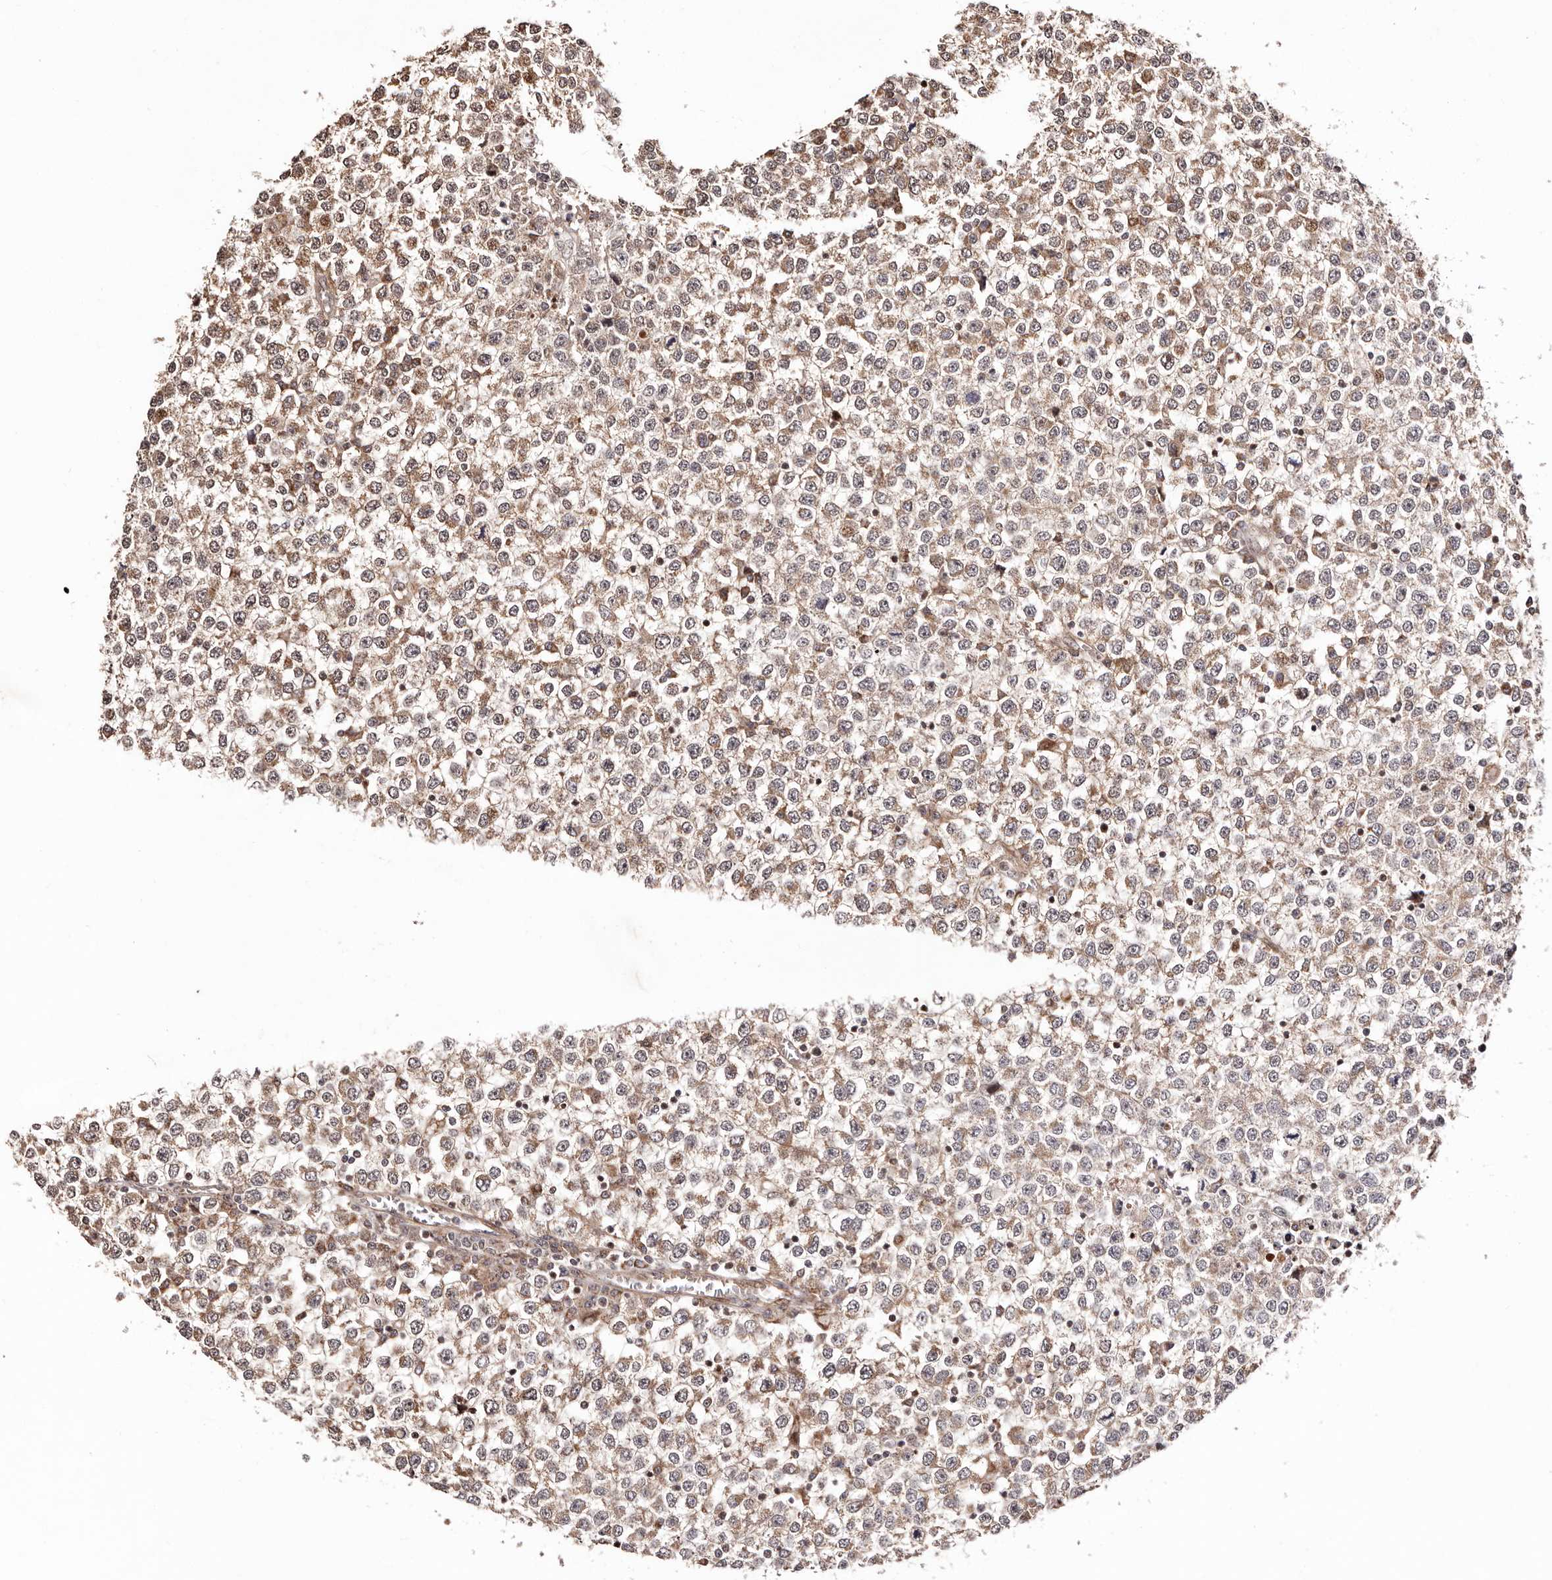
{"staining": {"intensity": "weak", "quantity": ">75%", "location": "cytoplasmic/membranous"}, "tissue": "testis cancer", "cell_type": "Tumor cells", "image_type": "cancer", "snomed": [{"axis": "morphology", "description": "Seminoma, NOS"}, {"axis": "topography", "description": "Testis"}], "caption": "Immunohistochemical staining of human testis seminoma demonstrates weak cytoplasmic/membranous protein expression in about >75% of tumor cells. (Stains: DAB (3,3'-diaminobenzidine) in brown, nuclei in blue, Microscopy: brightfield microscopy at high magnification).", "gene": "HIVEP3", "patient": {"sex": "male", "age": 65}}